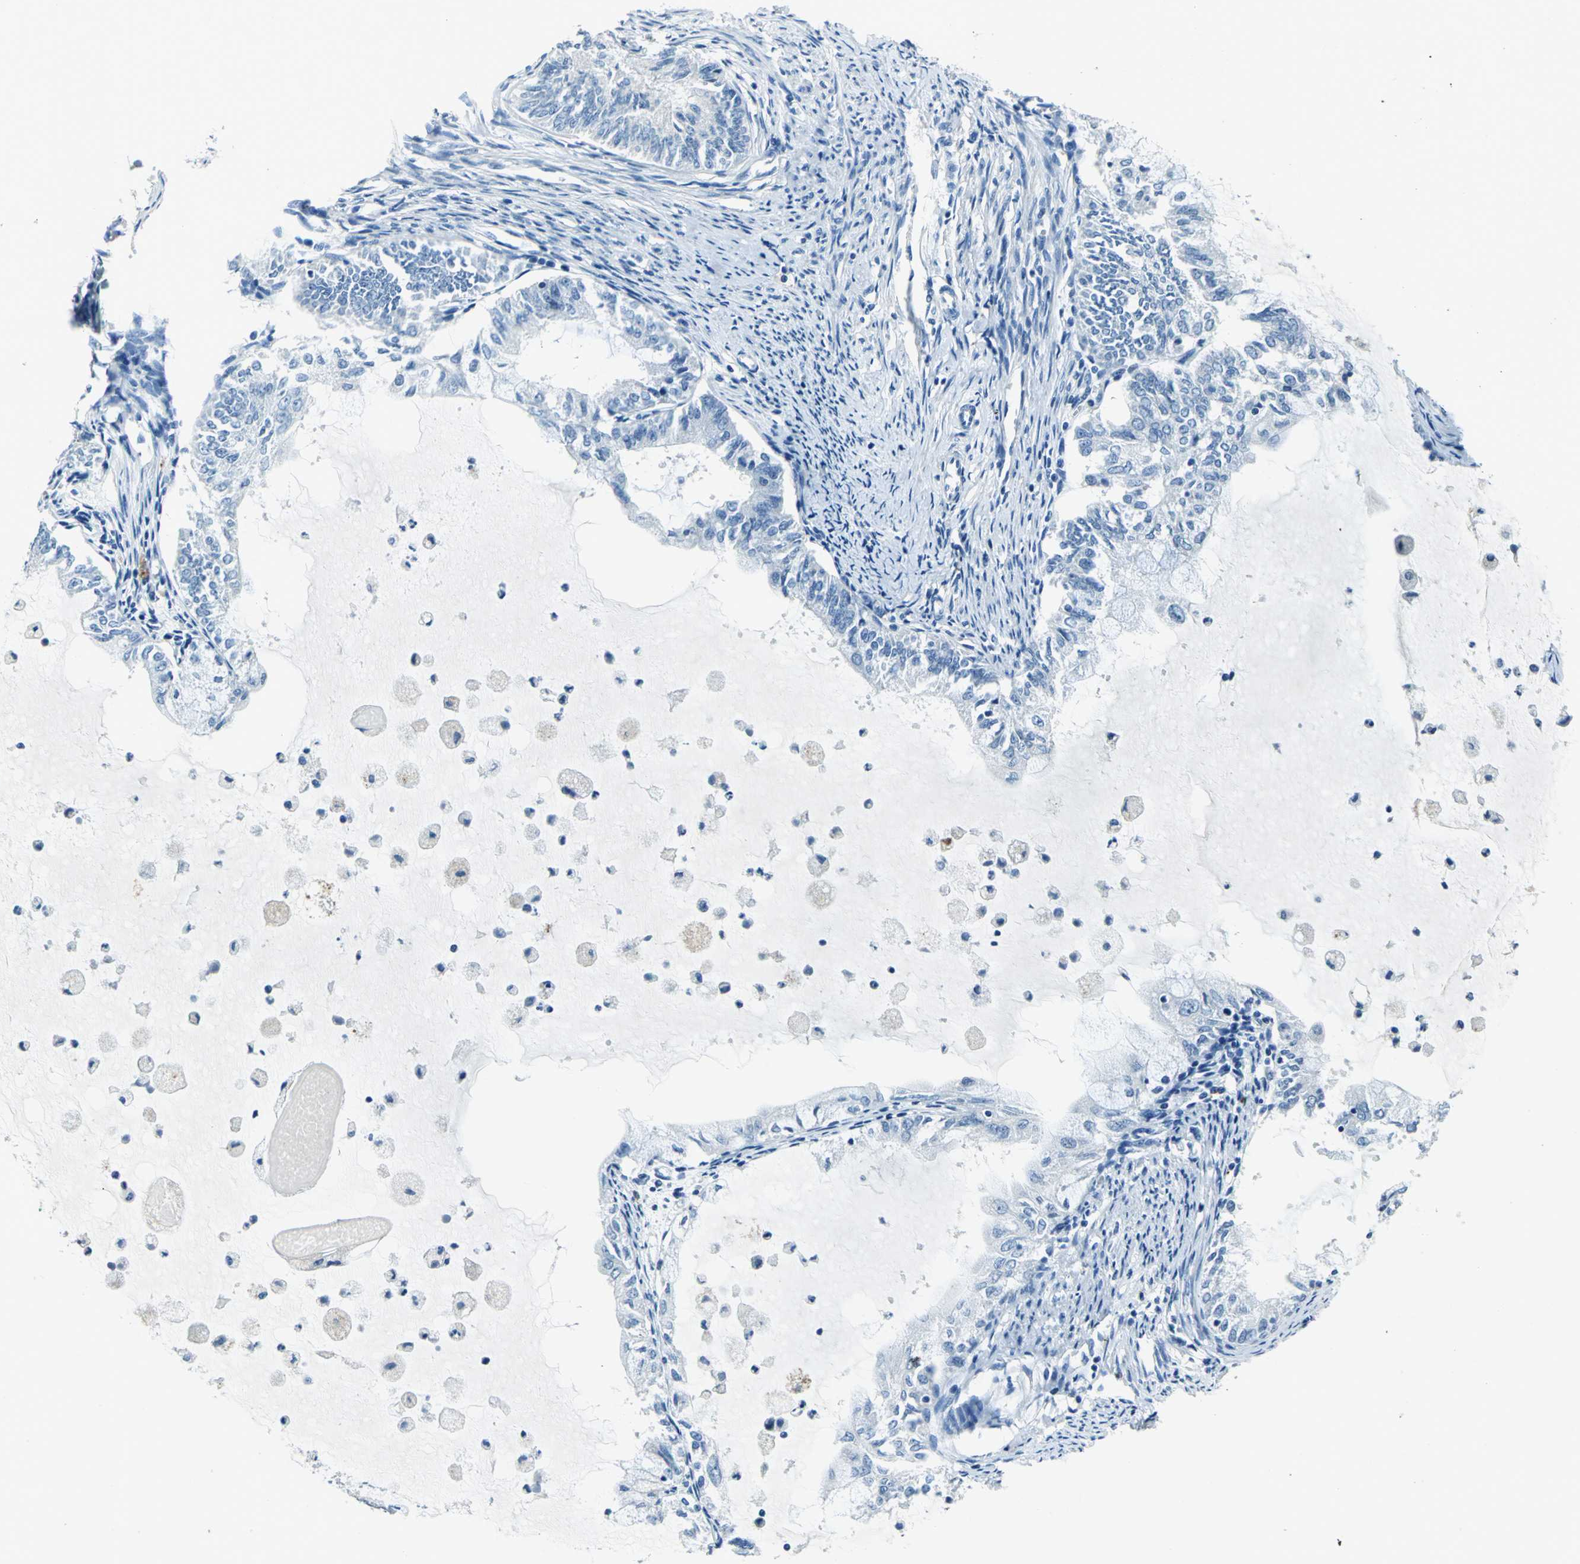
{"staining": {"intensity": "negative", "quantity": "none", "location": "none"}, "tissue": "endometrial cancer", "cell_type": "Tumor cells", "image_type": "cancer", "snomed": [{"axis": "morphology", "description": "Adenocarcinoma, NOS"}, {"axis": "topography", "description": "Endometrium"}], "caption": "Photomicrograph shows no protein expression in tumor cells of adenocarcinoma (endometrial) tissue.", "gene": "RAD17", "patient": {"sex": "female", "age": 86}}